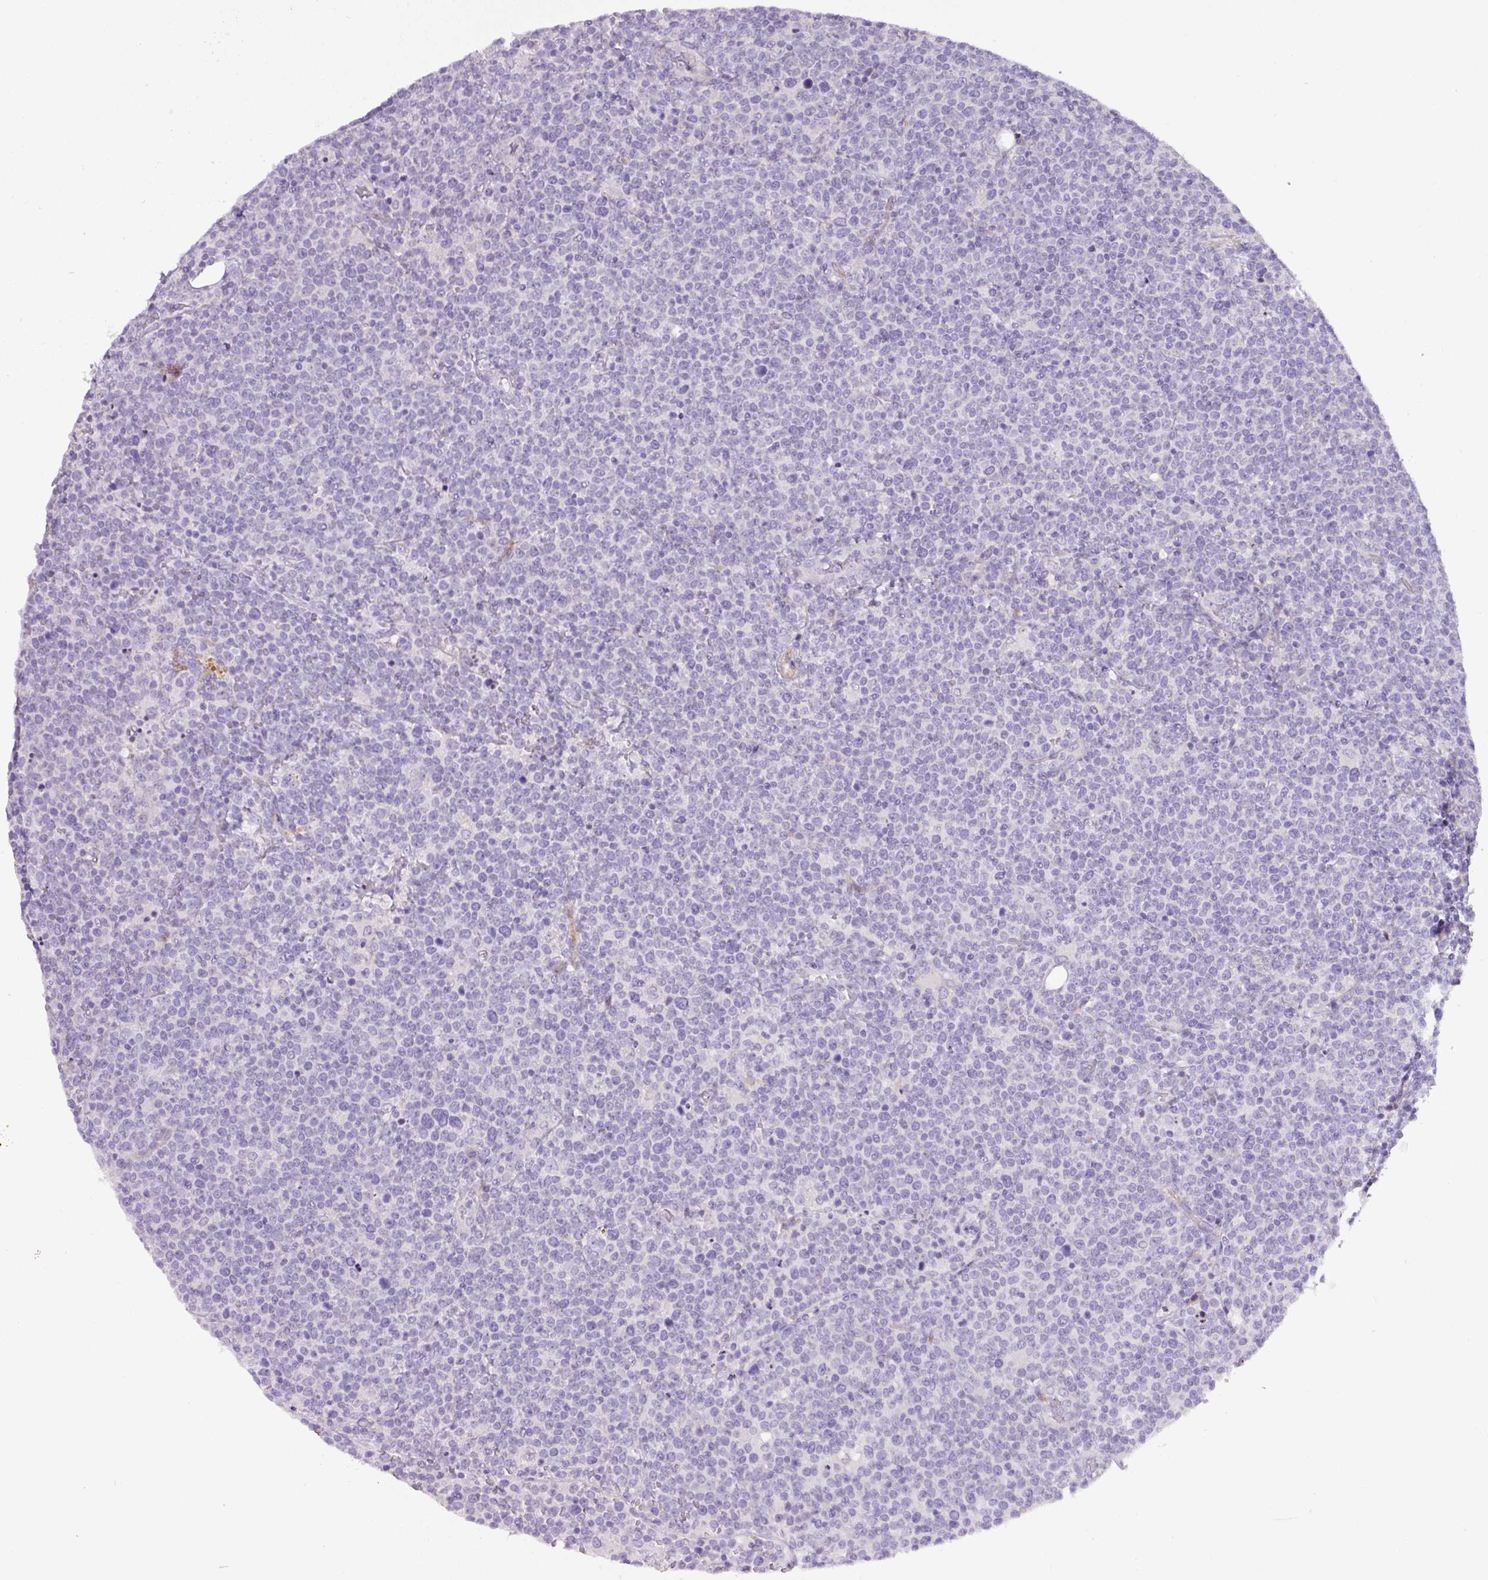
{"staining": {"intensity": "negative", "quantity": "none", "location": "none"}, "tissue": "lymphoma", "cell_type": "Tumor cells", "image_type": "cancer", "snomed": [{"axis": "morphology", "description": "Malignant lymphoma, non-Hodgkin's type, High grade"}, {"axis": "topography", "description": "Lymph node"}], "caption": "A micrograph of human lymphoma is negative for staining in tumor cells.", "gene": "ATP6V1F", "patient": {"sex": "male", "age": 61}}